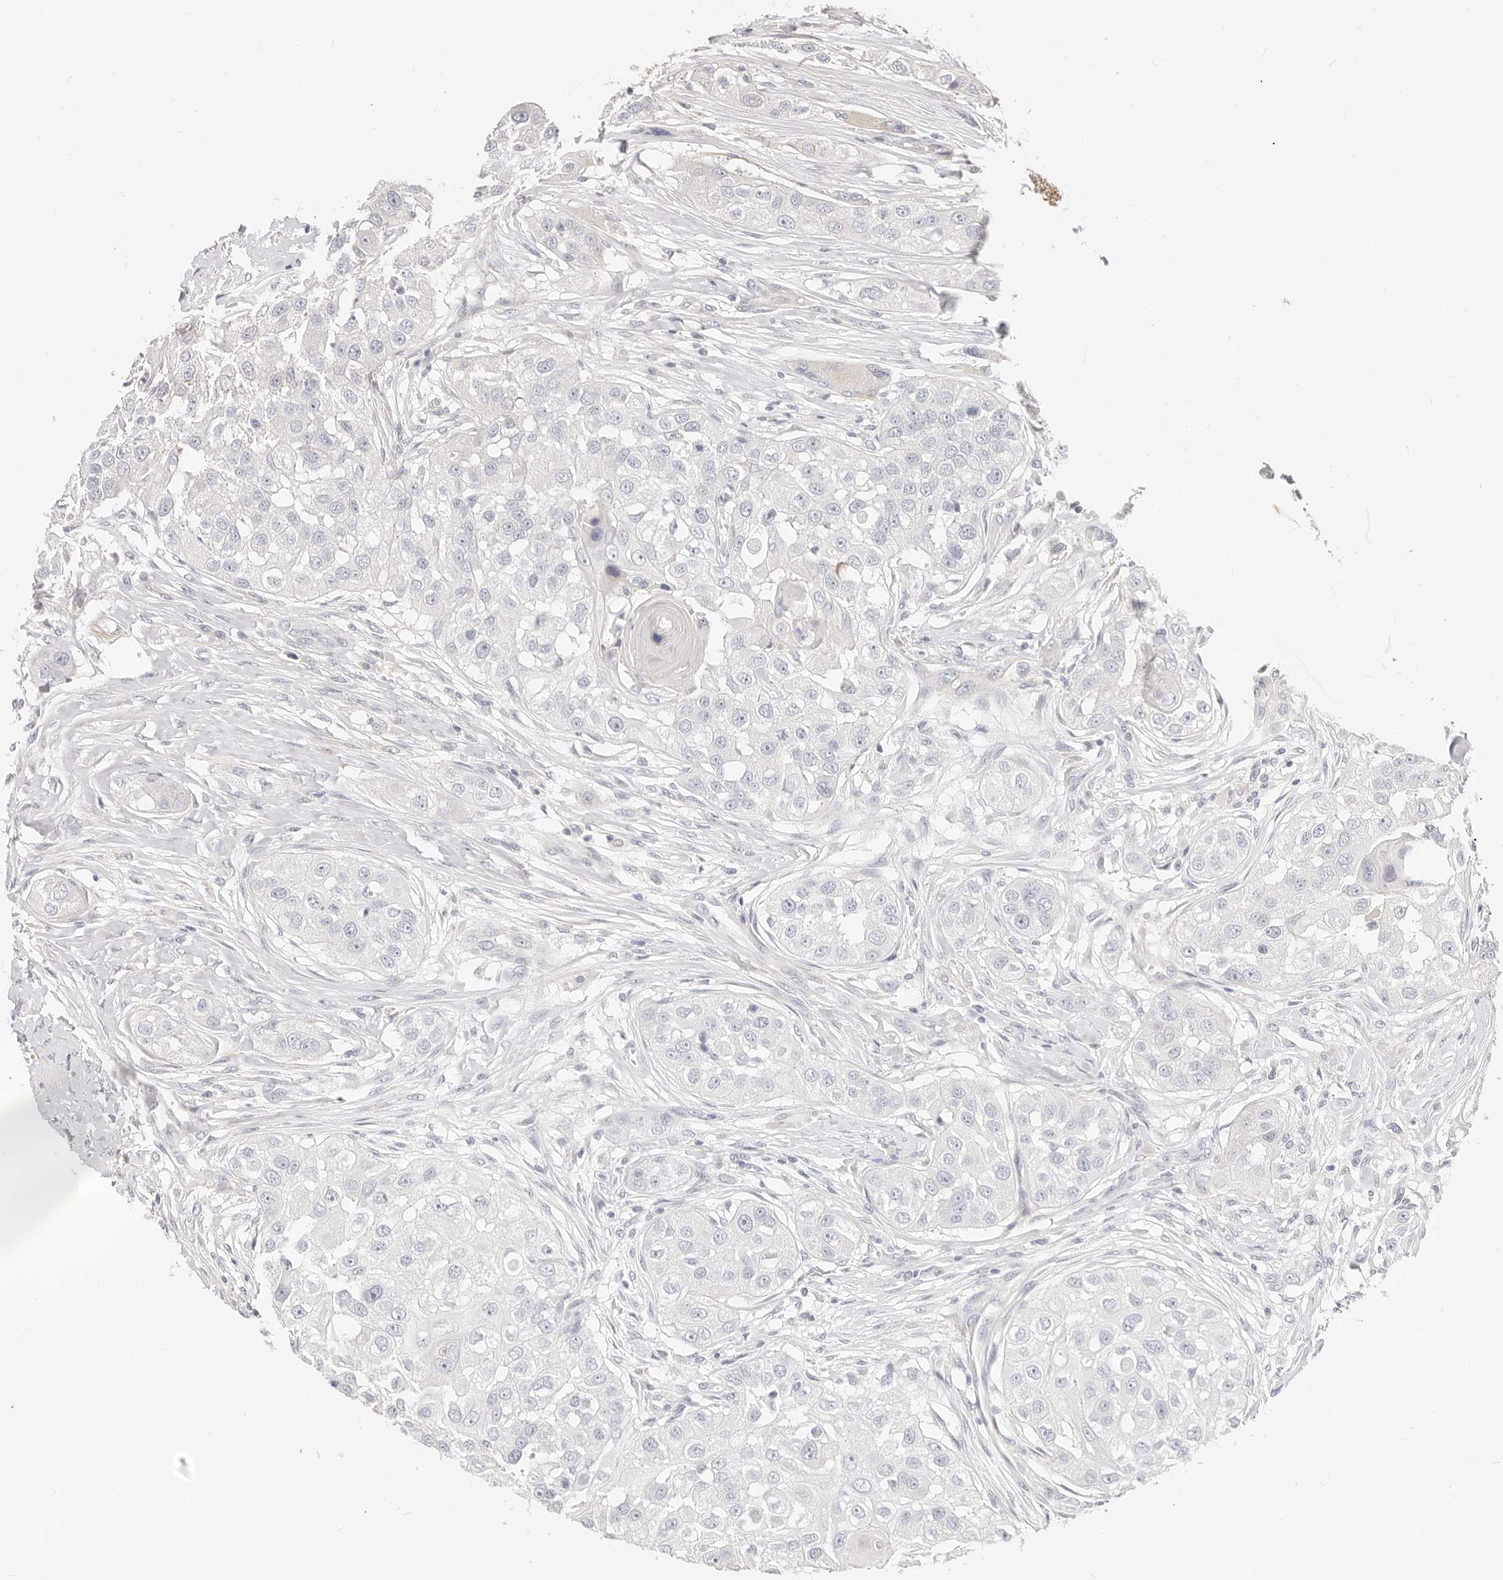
{"staining": {"intensity": "negative", "quantity": "none", "location": "none"}, "tissue": "head and neck cancer", "cell_type": "Tumor cells", "image_type": "cancer", "snomed": [{"axis": "morphology", "description": "Normal tissue, NOS"}, {"axis": "morphology", "description": "Squamous cell carcinoma, NOS"}, {"axis": "topography", "description": "Skeletal muscle"}, {"axis": "topography", "description": "Head-Neck"}], "caption": "High magnification brightfield microscopy of squamous cell carcinoma (head and neck) stained with DAB (3,3'-diaminobenzidine) (brown) and counterstained with hematoxylin (blue): tumor cells show no significant positivity.", "gene": "DTNBP1", "patient": {"sex": "male", "age": 51}}